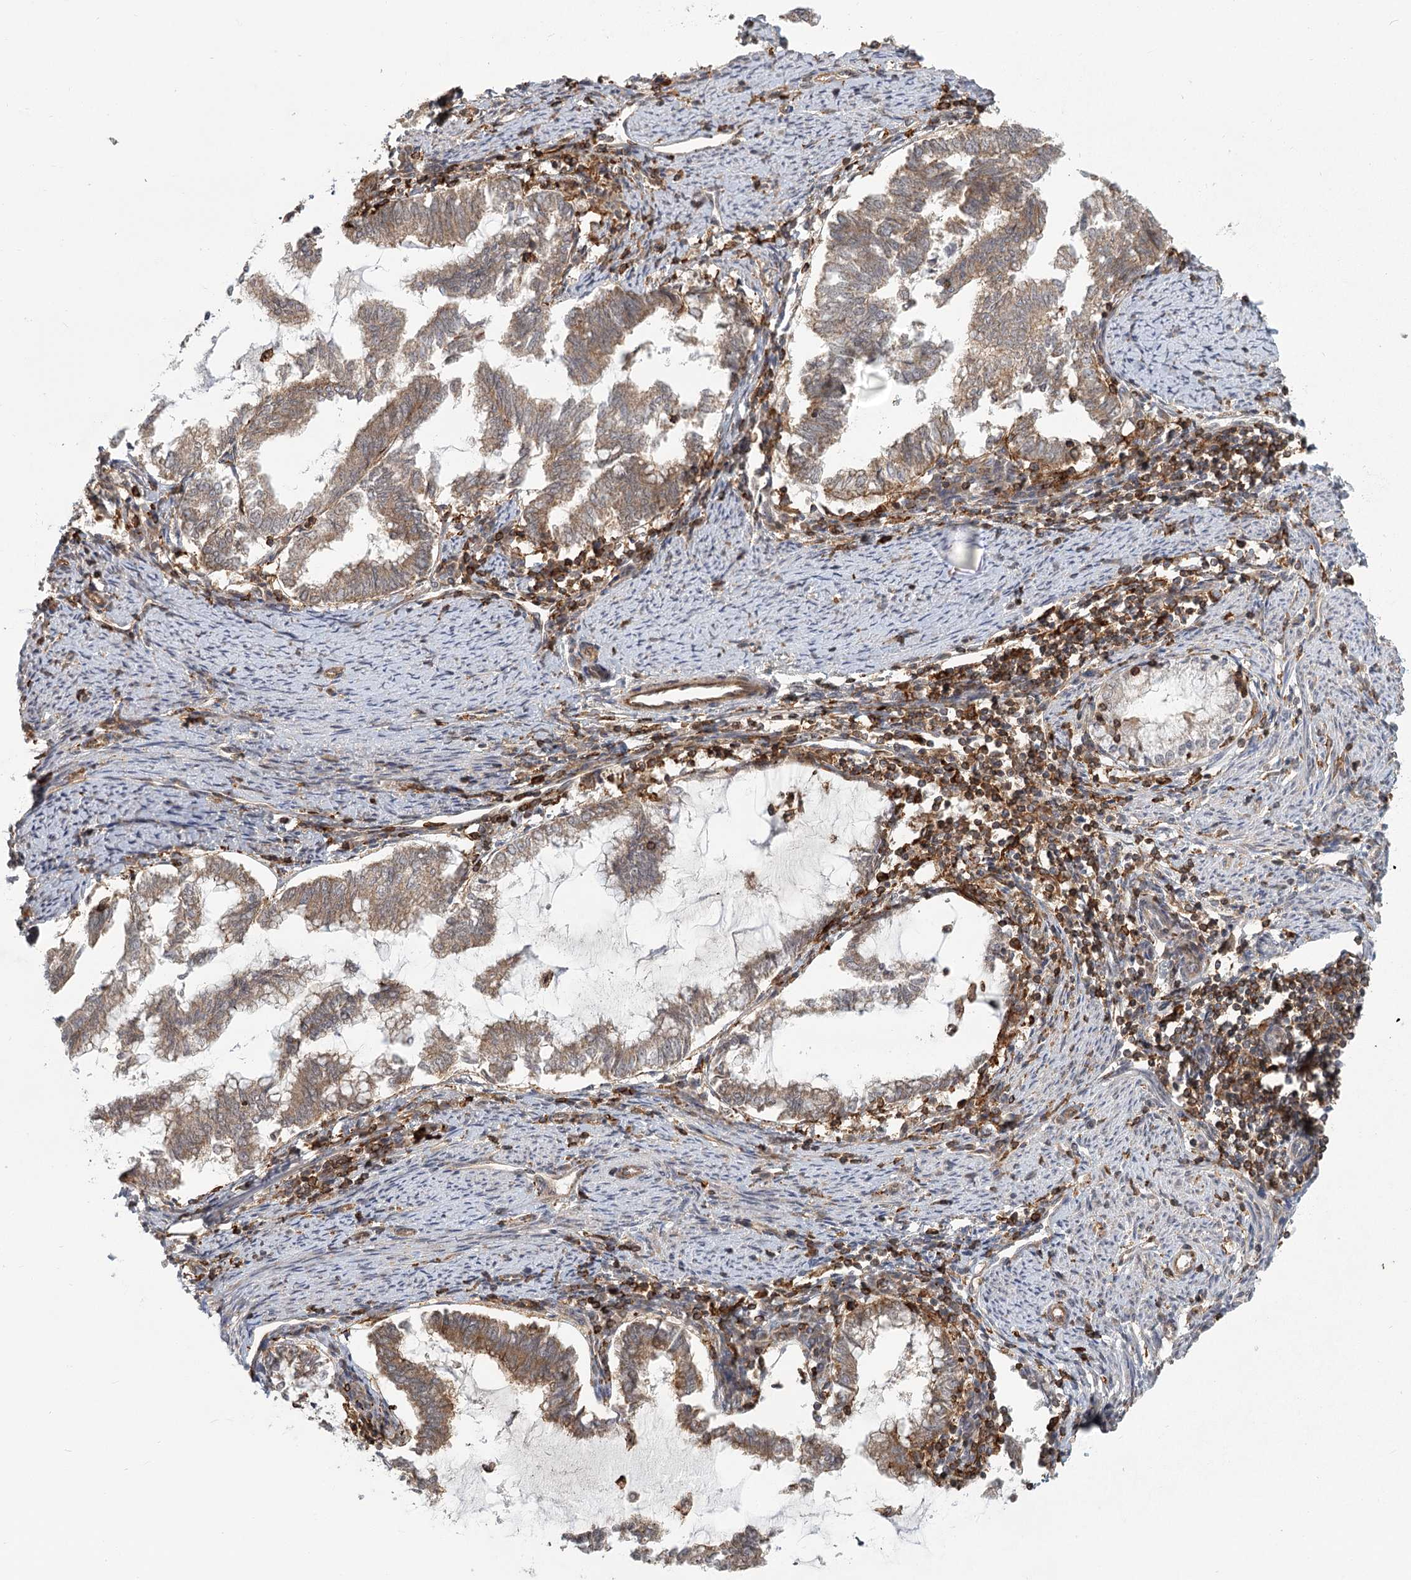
{"staining": {"intensity": "weak", "quantity": ">75%", "location": "cytoplasmic/membranous"}, "tissue": "endometrial cancer", "cell_type": "Tumor cells", "image_type": "cancer", "snomed": [{"axis": "morphology", "description": "Adenocarcinoma, NOS"}, {"axis": "topography", "description": "Endometrium"}], "caption": "Adenocarcinoma (endometrial) stained with a protein marker reveals weak staining in tumor cells.", "gene": "MEPE", "patient": {"sex": "female", "age": 79}}